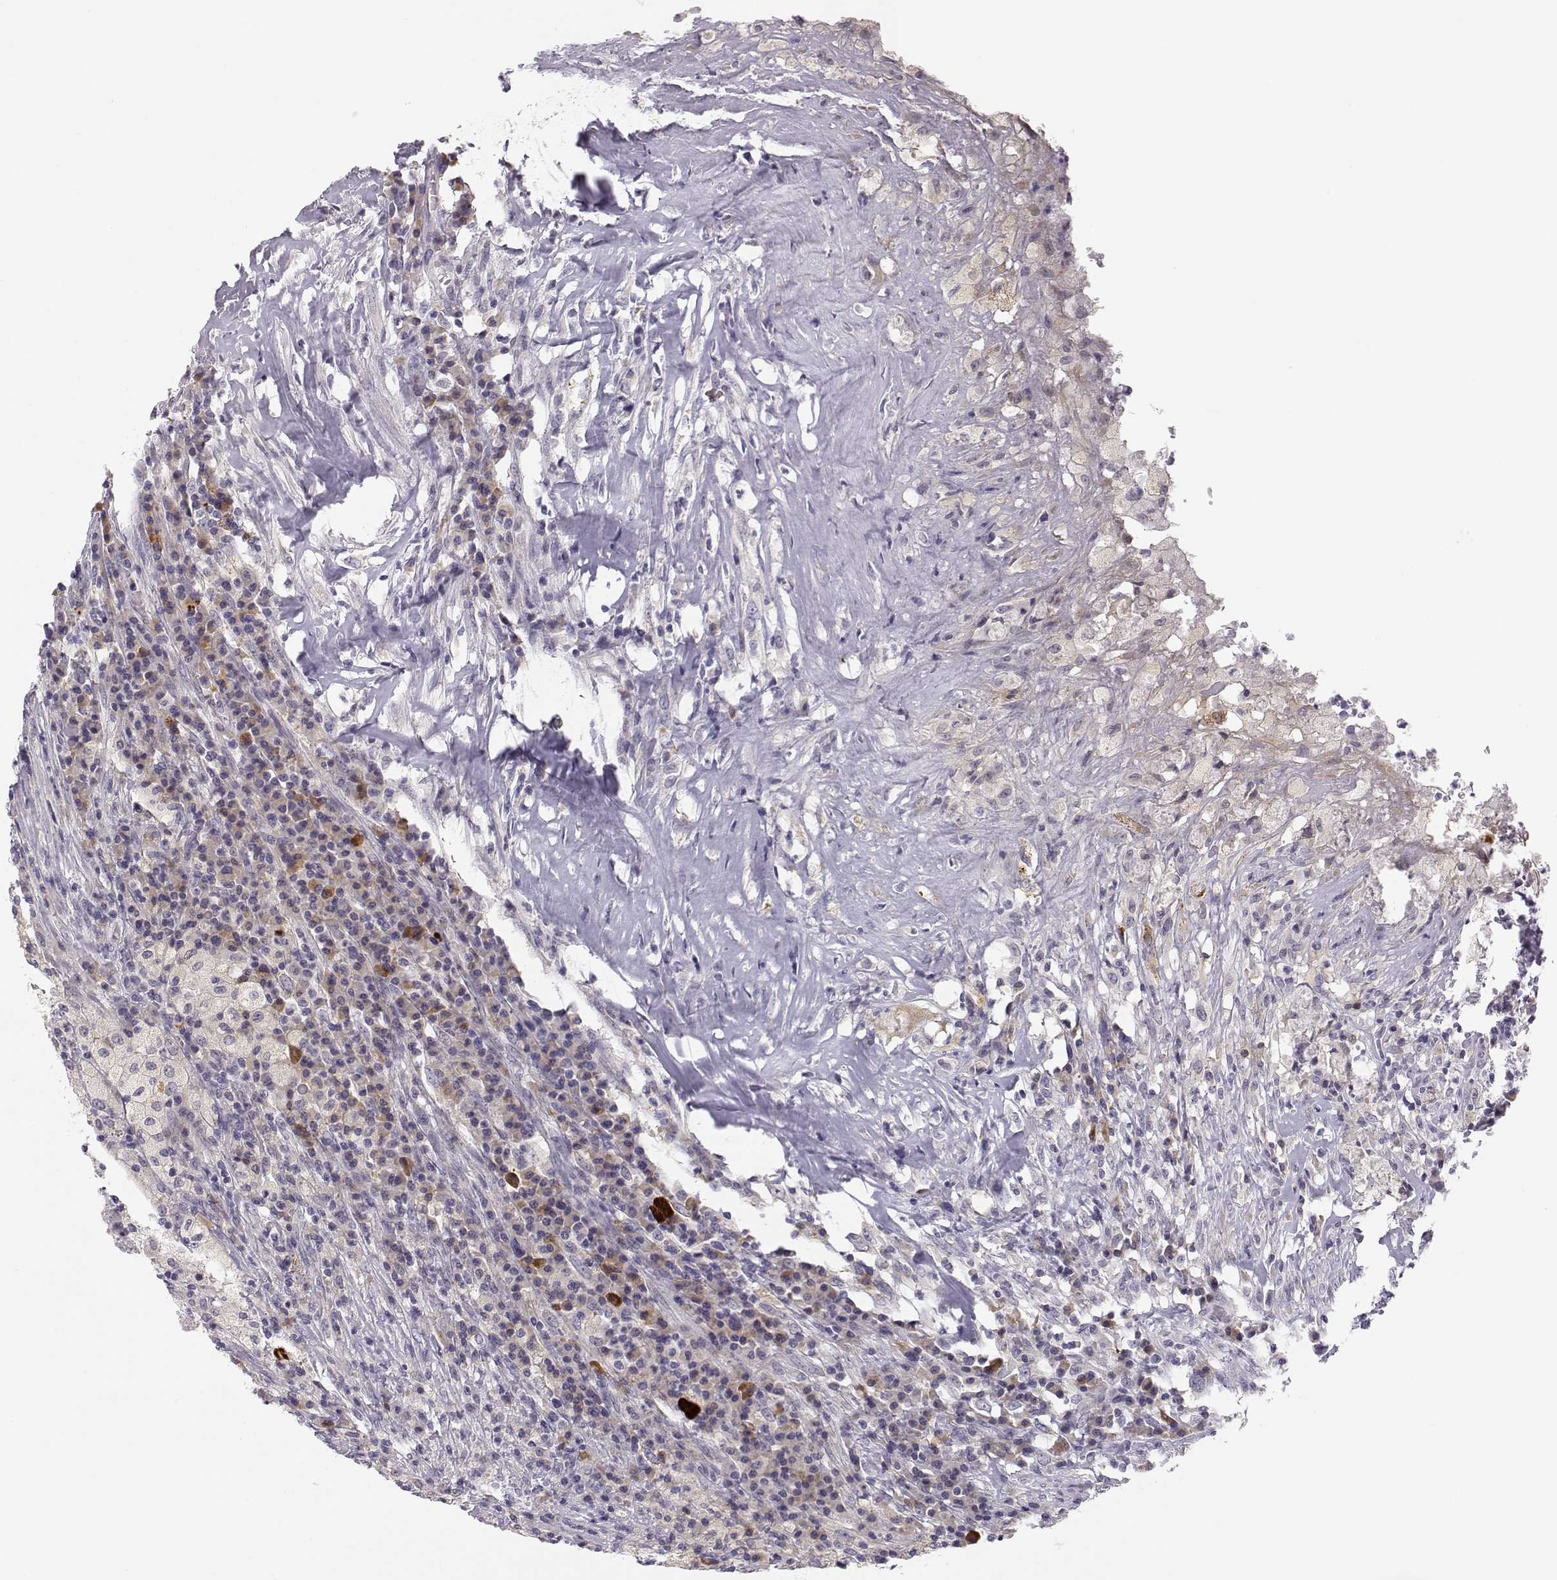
{"staining": {"intensity": "weak", "quantity": "25%-75%", "location": "cytoplasmic/membranous"}, "tissue": "testis cancer", "cell_type": "Tumor cells", "image_type": "cancer", "snomed": [{"axis": "morphology", "description": "Necrosis, NOS"}, {"axis": "morphology", "description": "Carcinoma, Embryonal, NOS"}, {"axis": "topography", "description": "Testis"}], "caption": "A brown stain labels weak cytoplasmic/membranous expression of a protein in embryonal carcinoma (testis) tumor cells. Using DAB (brown) and hematoxylin (blue) stains, captured at high magnification using brightfield microscopy.", "gene": "ACSL6", "patient": {"sex": "male", "age": 19}}